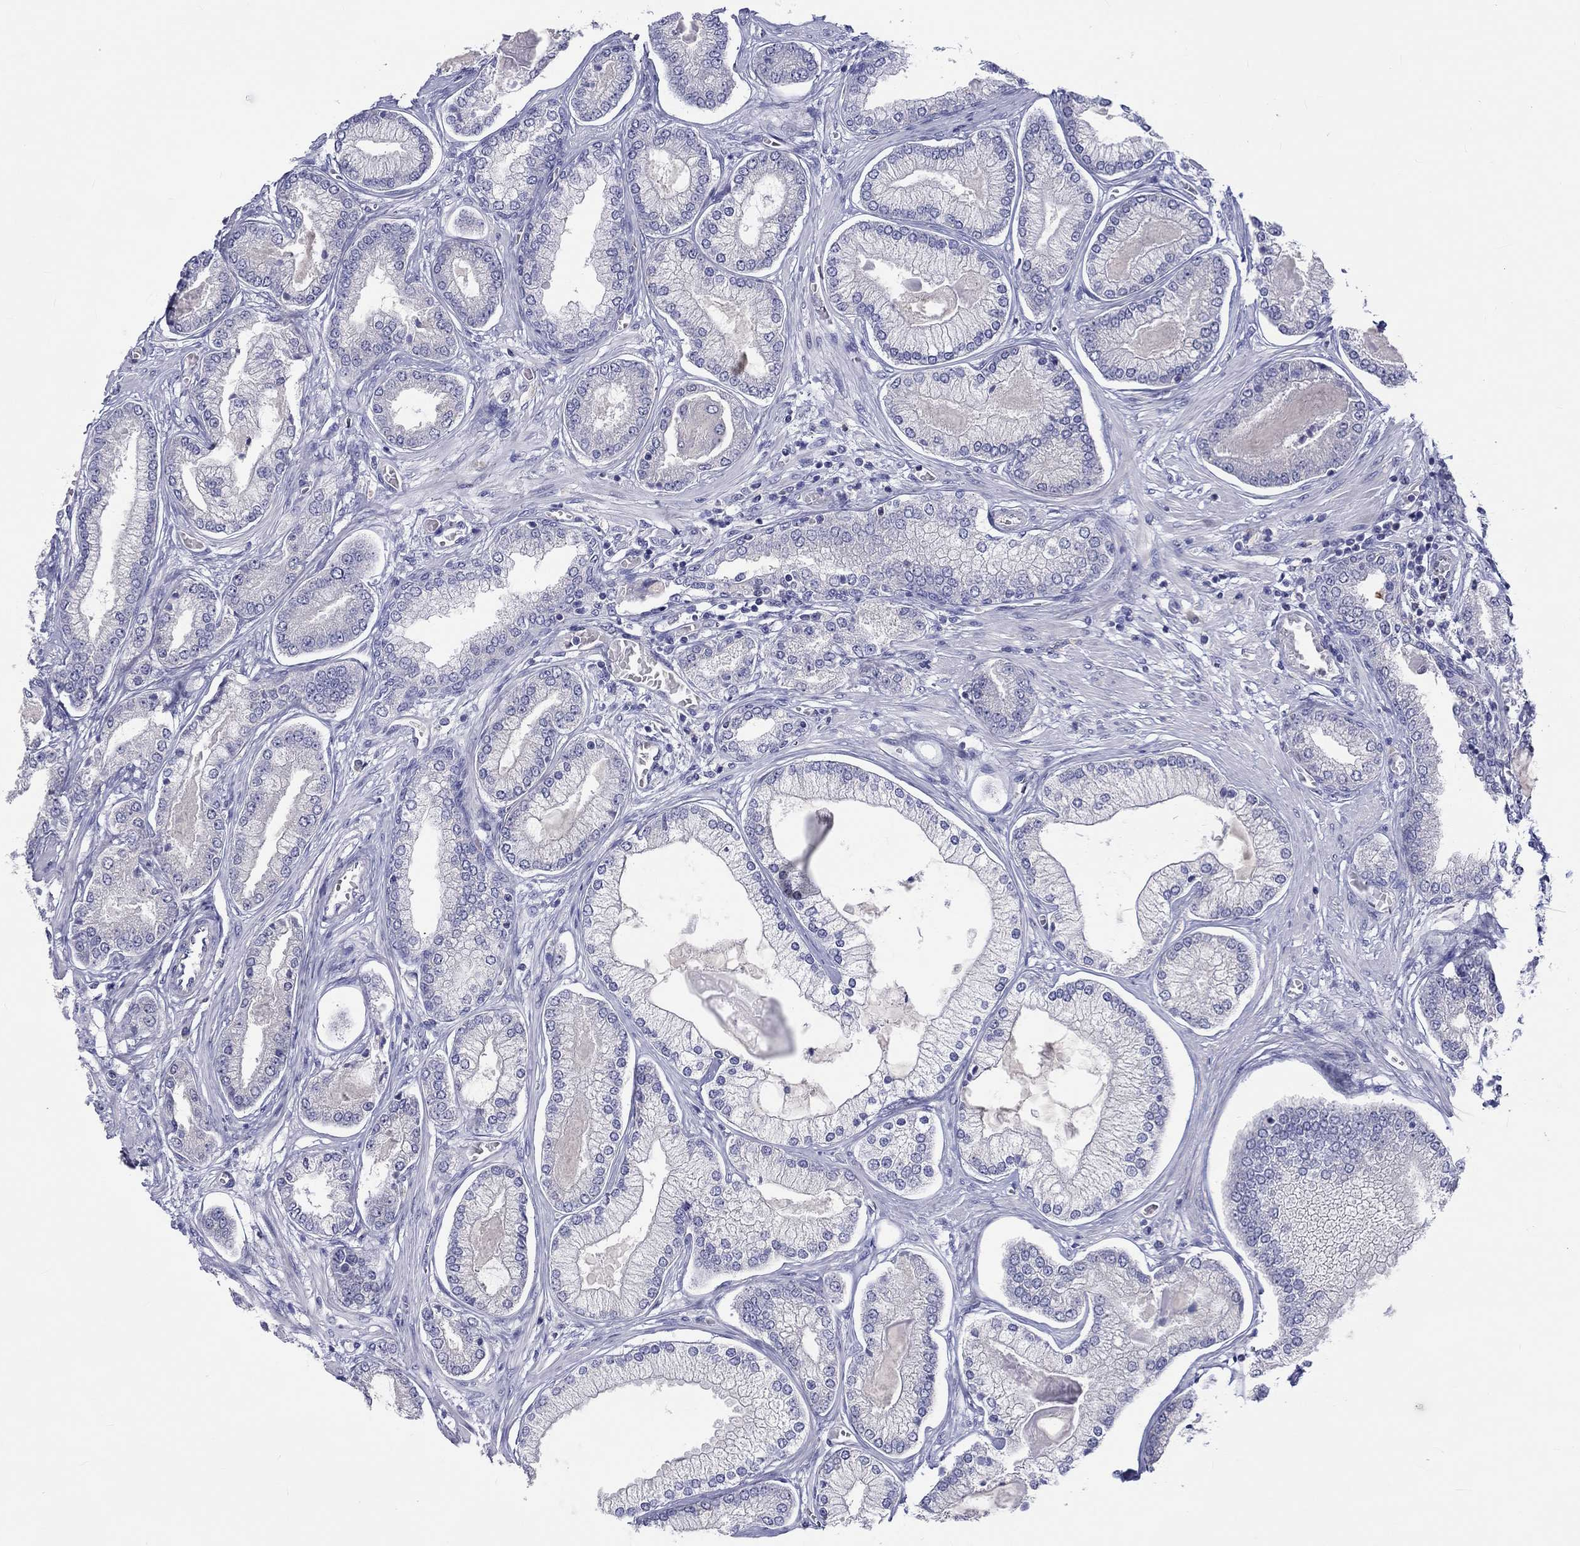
{"staining": {"intensity": "negative", "quantity": "none", "location": "none"}, "tissue": "prostate cancer", "cell_type": "Tumor cells", "image_type": "cancer", "snomed": [{"axis": "morphology", "description": "Adenocarcinoma, Low grade"}, {"axis": "topography", "description": "Prostate"}], "caption": "Human prostate cancer (adenocarcinoma (low-grade)) stained for a protein using immunohistochemistry (IHC) exhibits no staining in tumor cells.", "gene": "ABCG4", "patient": {"sex": "male", "age": 57}}